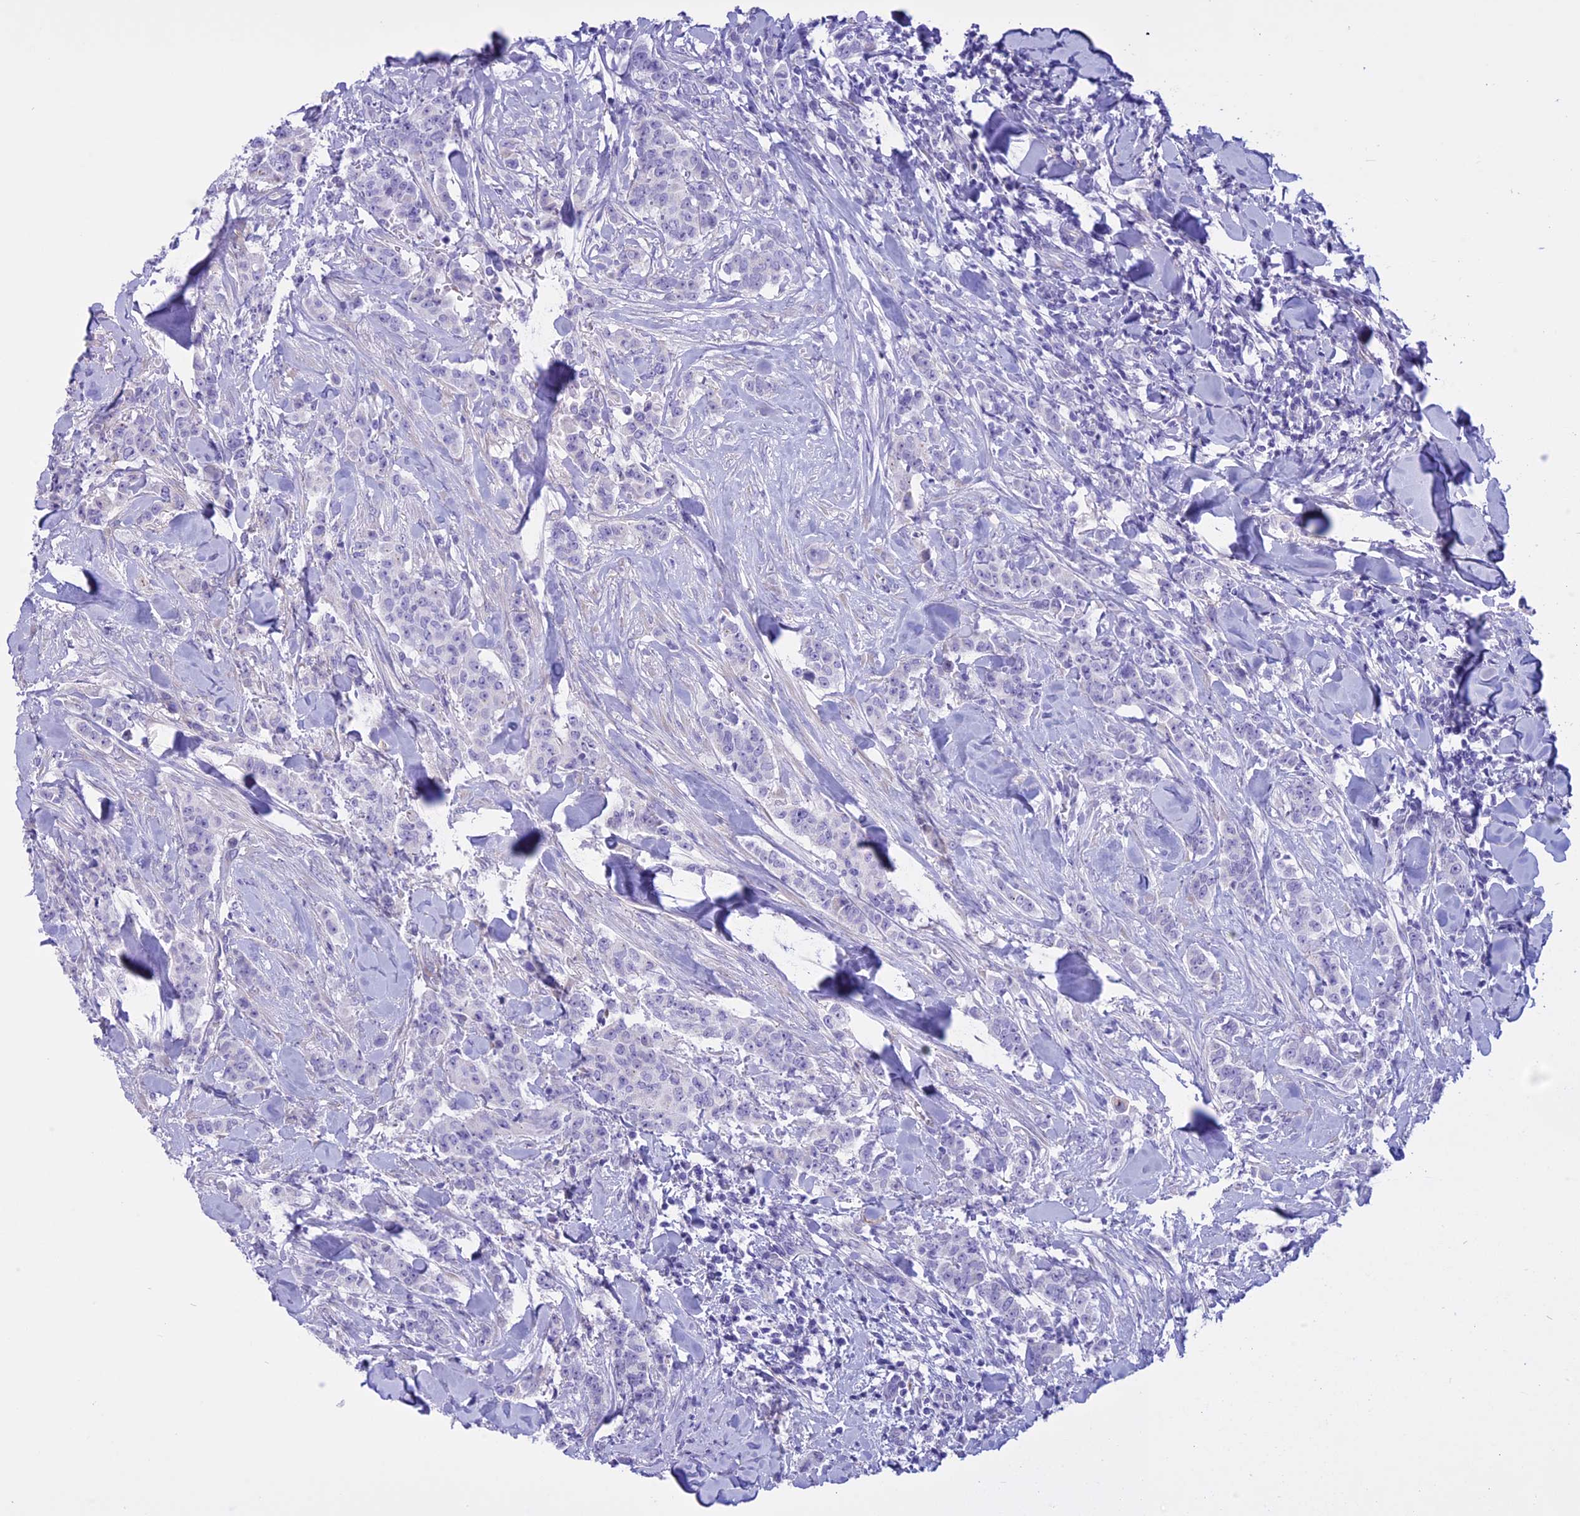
{"staining": {"intensity": "negative", "quantity": "none", "location": "none"}, "tissue": "breast cancer", "cell_type": "Tumor cells", "image_type": "cancer", "snomed": [{"axis": "morphology", "description": "Duct carcinoma"}, {"axis": "topography", "description": "Breast"}], "caption": "Immunohistochemistry photomicrograph of breast intraductal carcinoma stained for a protein (brown), which reveals no positivity in tumor cells.", "gene": "SPHKAP", "patient": {"sex": "female", "age": 40}}